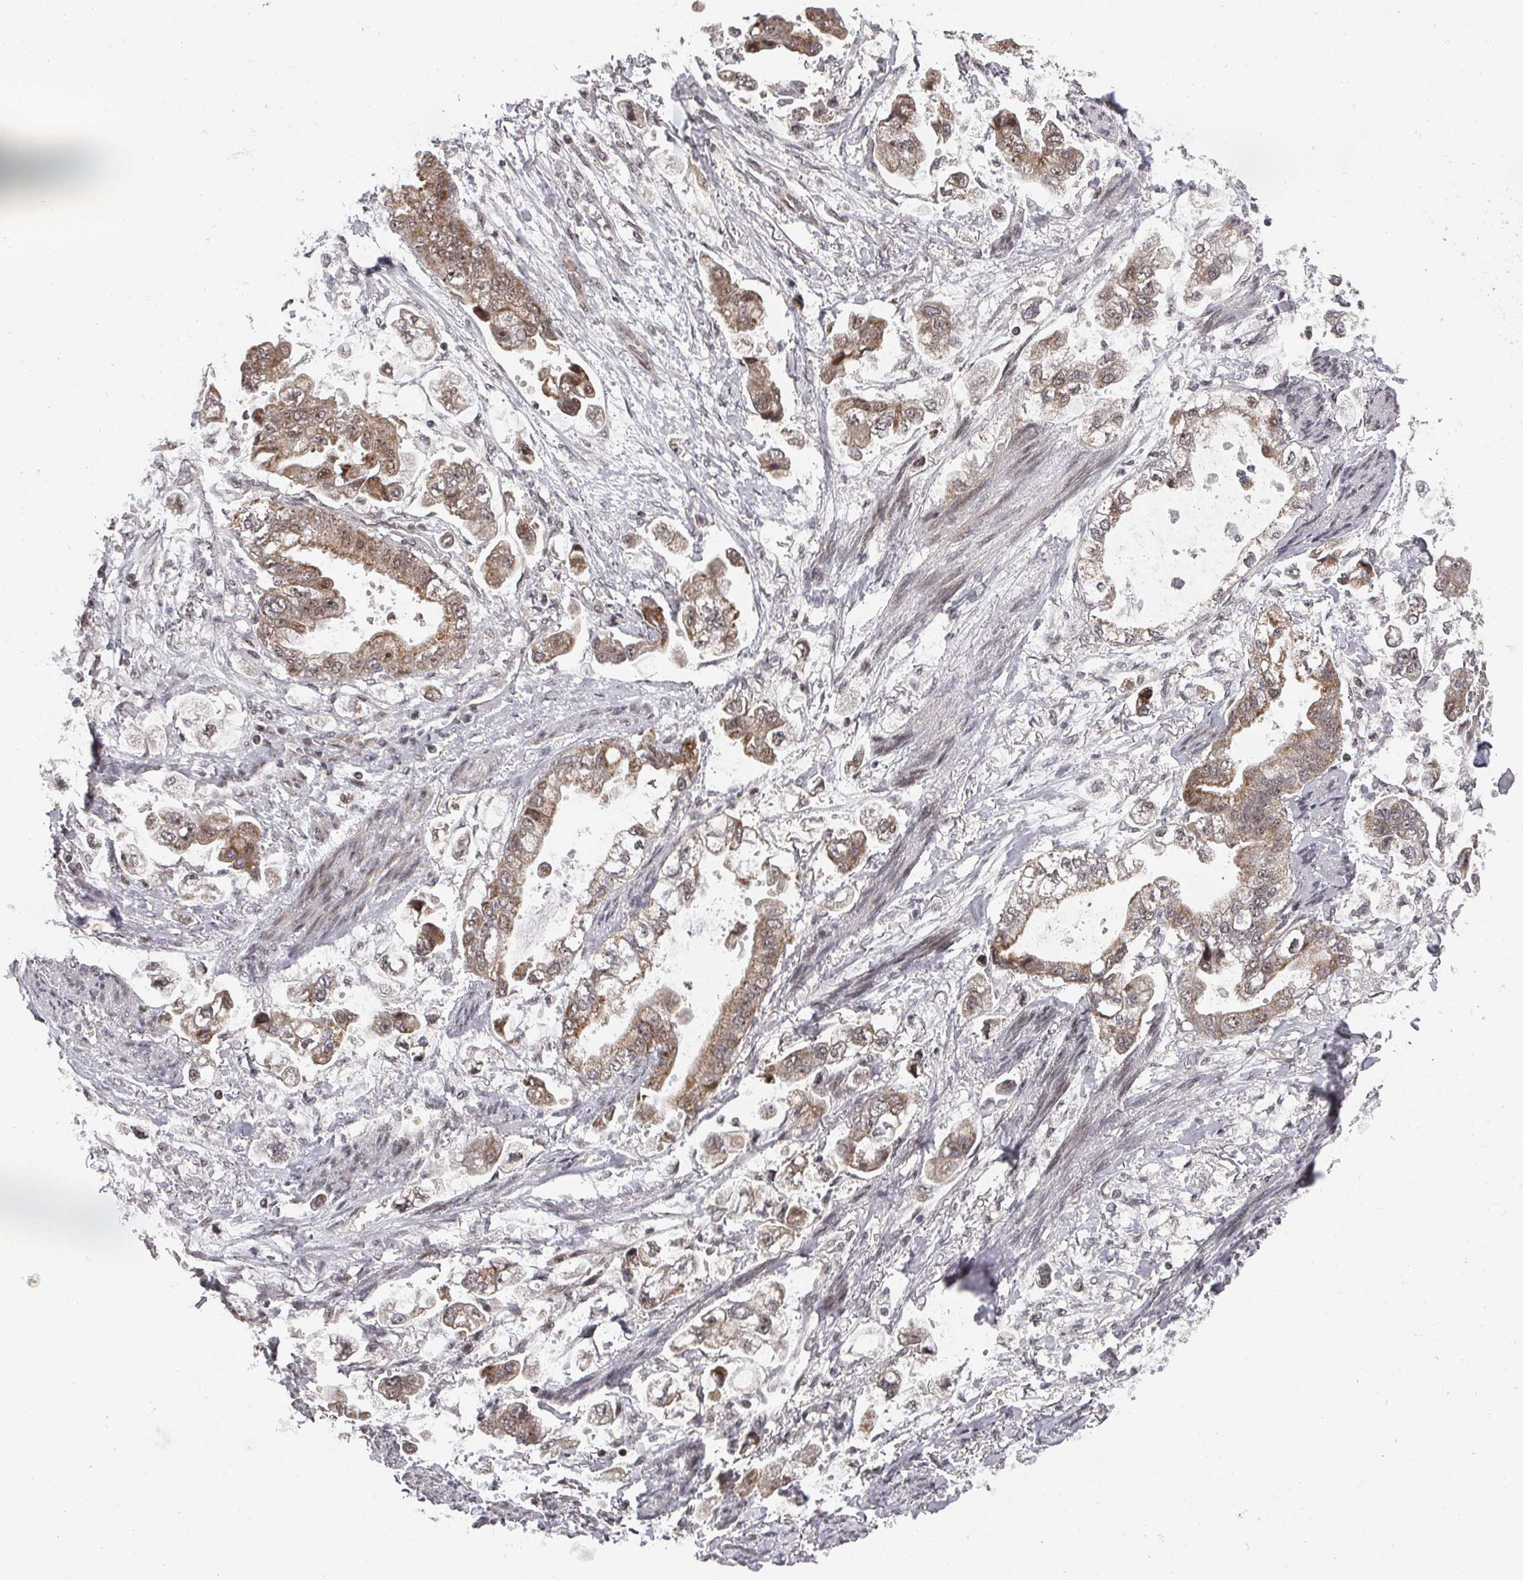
{"staining": {"intensity": "strong", "quantity": ">75%", "location": "cytoplasmic/membranous"}, "tissue": "stomach cancer", "cell_type": "Tumor cells", "image_type": "cancer", "snomed": [{"axis": "morphology", "description": "Adenocarcinoma, NOS"}, {"axis": "topography", "description": "Stomach"}], "caption": "IHC image of stomach adenocarcinoma stained for a protein (brown), which shows high levels of strong cytoplasmic/membranous positivity in approximately >75% of tumor cells.", "gene": "KIF1C", "patient": {"sex": "male", "age": 62}}